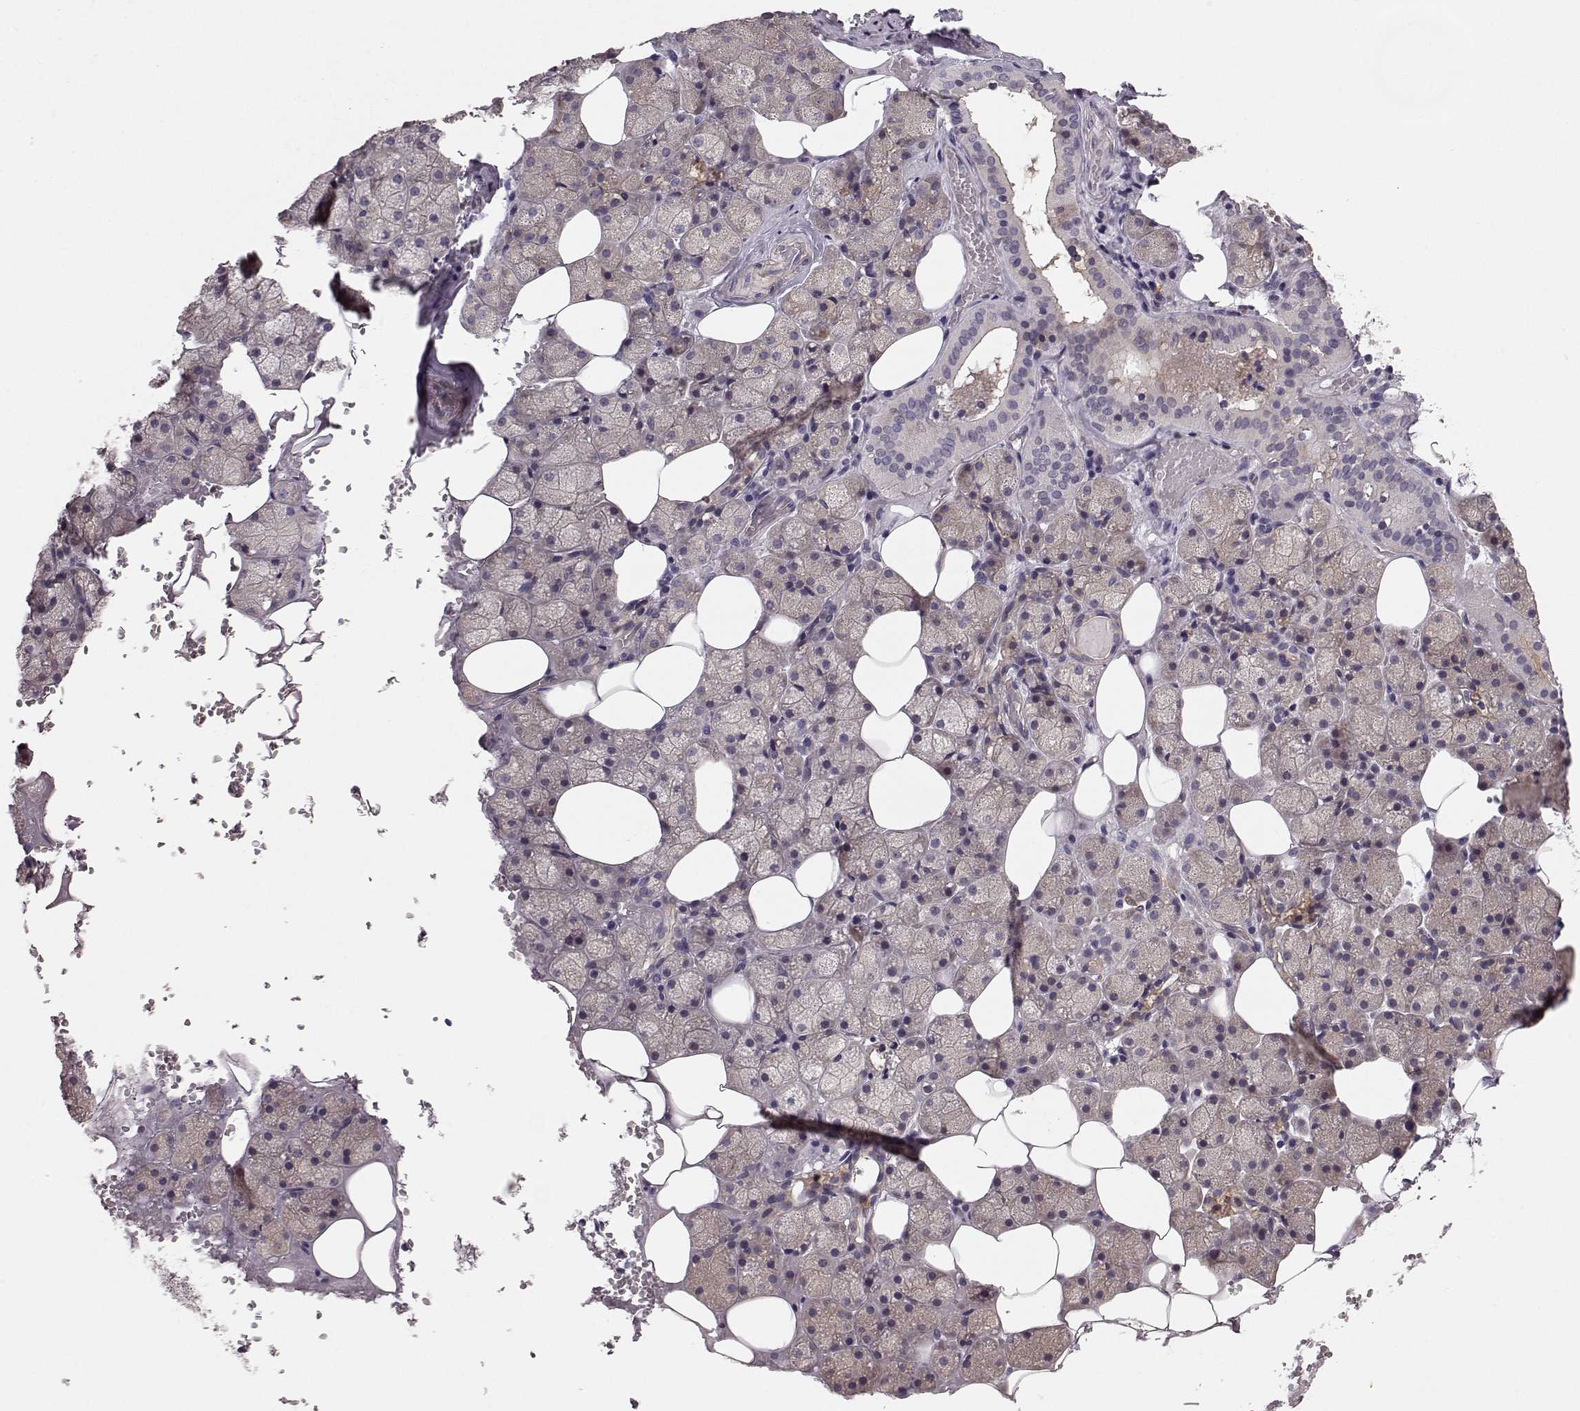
{"staining": {"intensity": "negative", "quantity": "none", "location": "none"}, "tissue": "salivary gland", "cell_type": "Glandular cells", "image_type": "normal", "snomed": [{"axis": "morphology", "description": "Normal tissue, NOS"}, {"axis": "topography", "description": "Salivary gland"}], "caption": "High magnification brightfield microscopy of benign salivary gland stained with DAB (3,3'-diaminobenzidine) (brown) and counterstained with hematoxylin (blue): glandular cells show no significant staining. (Brightfield microscopy of DAB (3,3'-diaminobenzidine) immunohistochemistry (IHC) at high magnification).", "gene": "GPR50", "patient": {"sex": "male", "age": 38}}